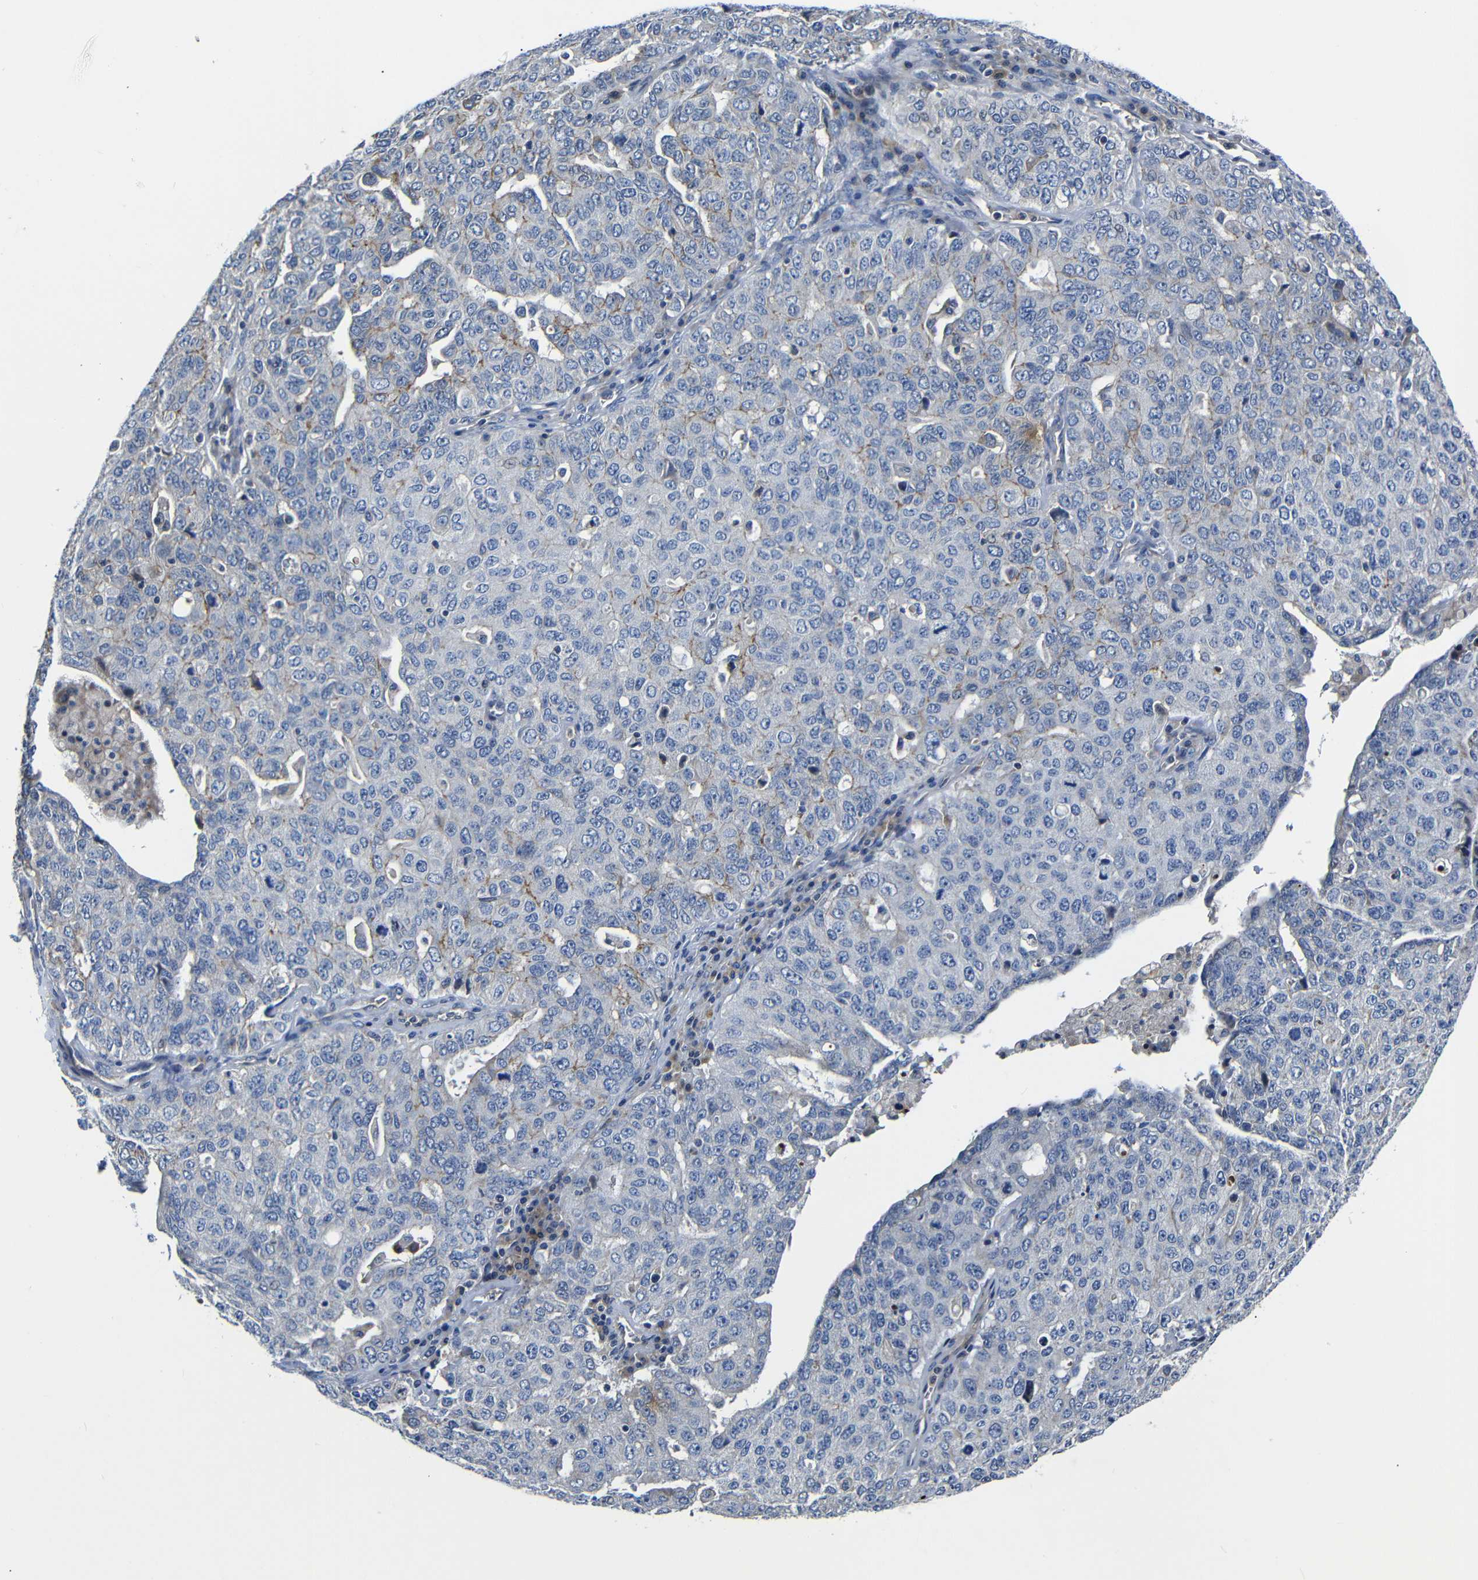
{"staining": {"intensity": "weak", "quantity": "<25%", "location": "cytoplasmic/membranous"}, "tissue": "ovarian cancer", "cell_type": "Tumor cells", "image_type": "cancer", "snomed": [{"axis": "morphology", "description": "Carcinoma, endometroid"}, {"axis": "topography", "description": "Ovary"}], "caption": "Micrograph shows no protein positivity in tumor cells of ovarian cancer tissue.", "gene": "AFDN", "patient": {"sex": "female", "age": 62}}